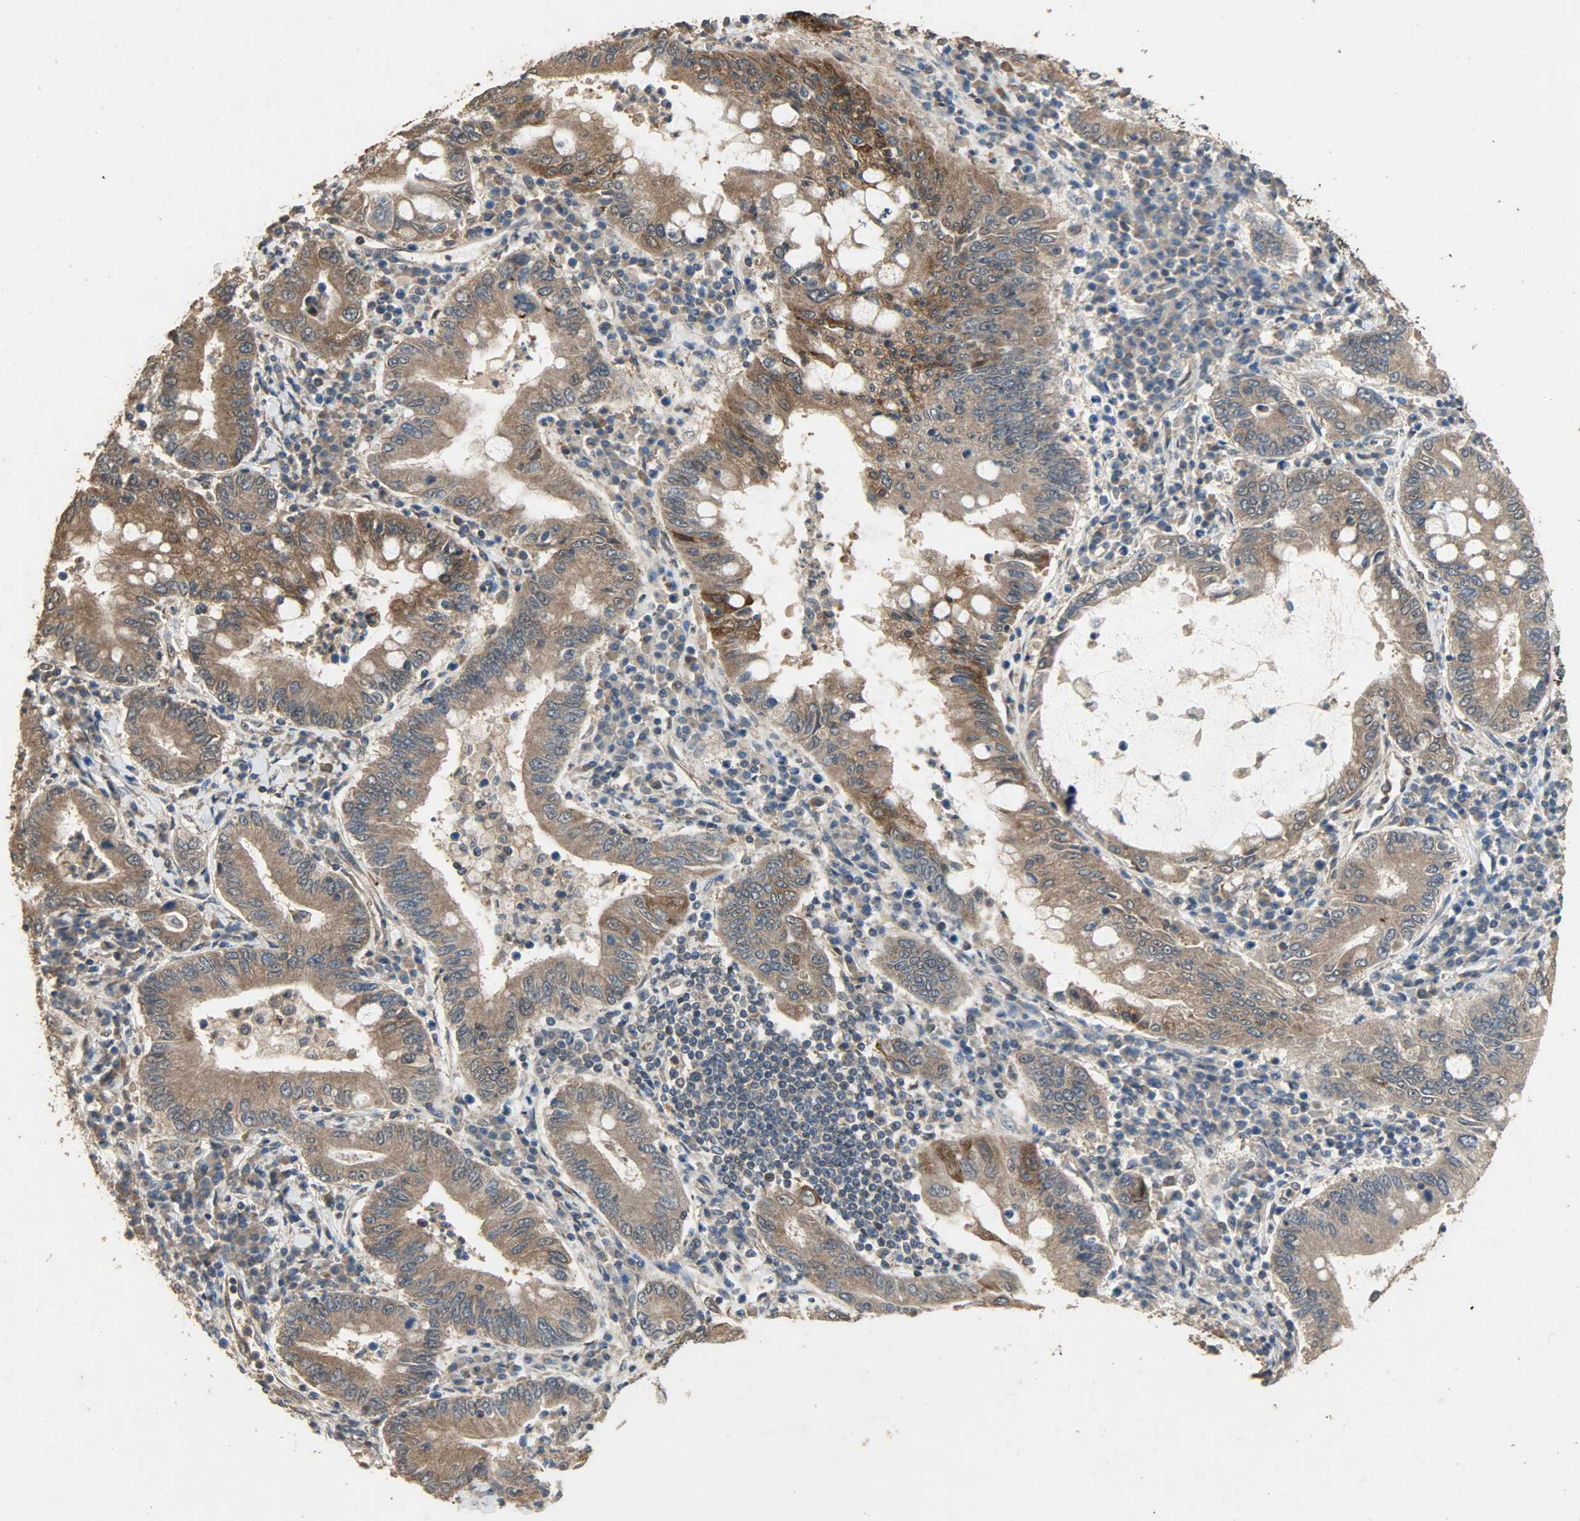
{"staining": {"intensity": "moderate", "quantity": ">75%", "location": "cytoplasmic/membranous"}, "tissue": "stomach cancer", "cell_type": "Tumor cells", "image_type": "cancer", "snomed": [{"axis": "morphology", "description": "Normal tissue, NOS"}, {"axis": "morphology", "description": "Adenocarcinoma, NOS"}, {"axis": "topography", "description": "Esophagus"}, {"axis": "topography", "description": "Stomach, upper"}, {"axis": "topography", "description": "Peripheral nerve tissue"}], "caption": "Stomach adenocarcinoma stained for a protein reveals moderate cytoplasmic/membranous positivity in tumor cells.", "gene": "CDKN2C", "patient": {"sex": "male", "age": 62}}